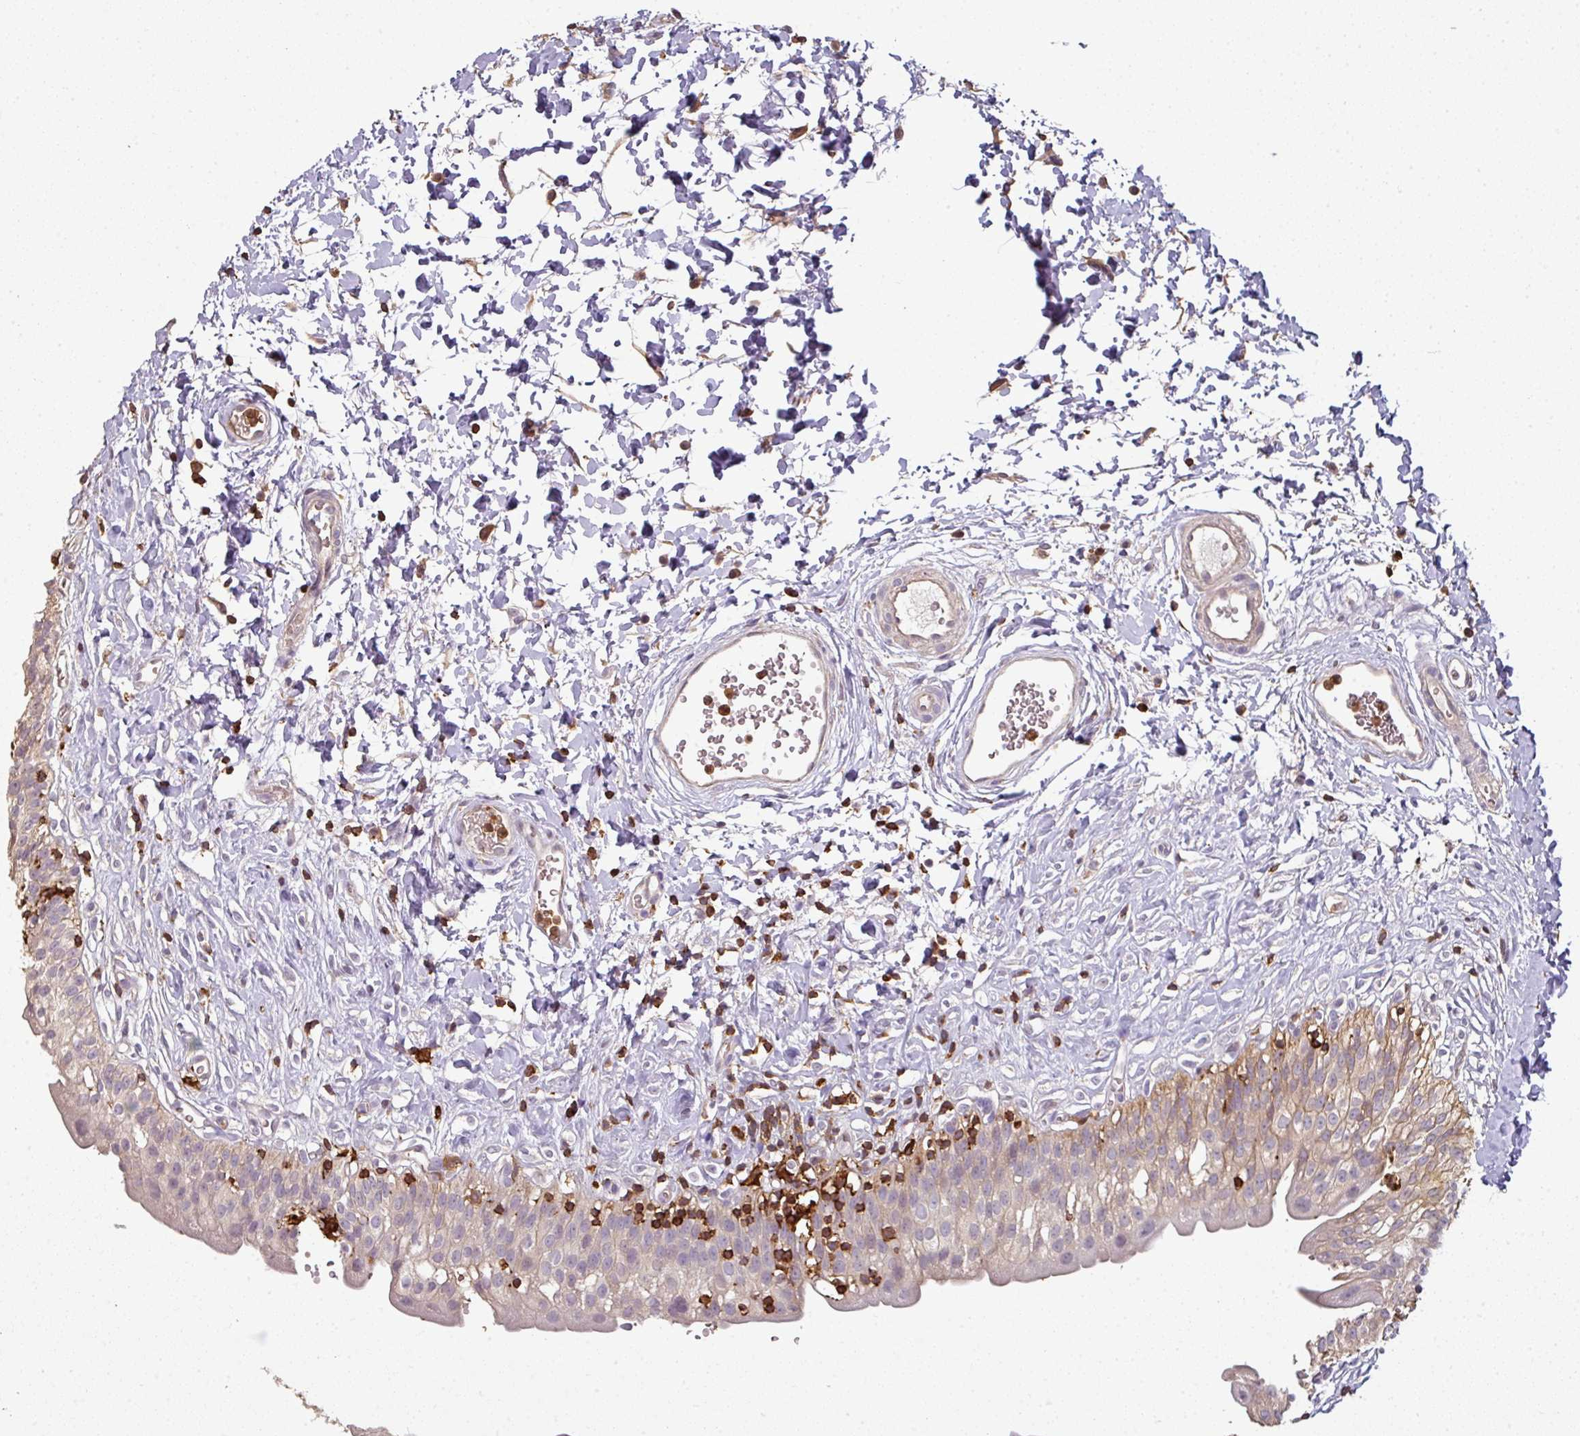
{"staining": {"intensity": "weak", "quantity": "25%-75%", "location": "cytoplasmic/membranous"}, "tissue": "urinary bladder", "cell_type": "Urothelial cells", "image_type": "normal", "snomed": [{"axis": "morphology", "description": "Normal tissue, NOS"}, {"axis": "topography", "description": "Urinary bladder"}], "caption": "Protein expression analysis of unremarkable urinary bladder exhibits weak cytoplasmic/membranous positivity in about 25%-75% of urothelial cells.", "gene": "OLFML2B", "patient": {"sex": "male", "age": 51}}